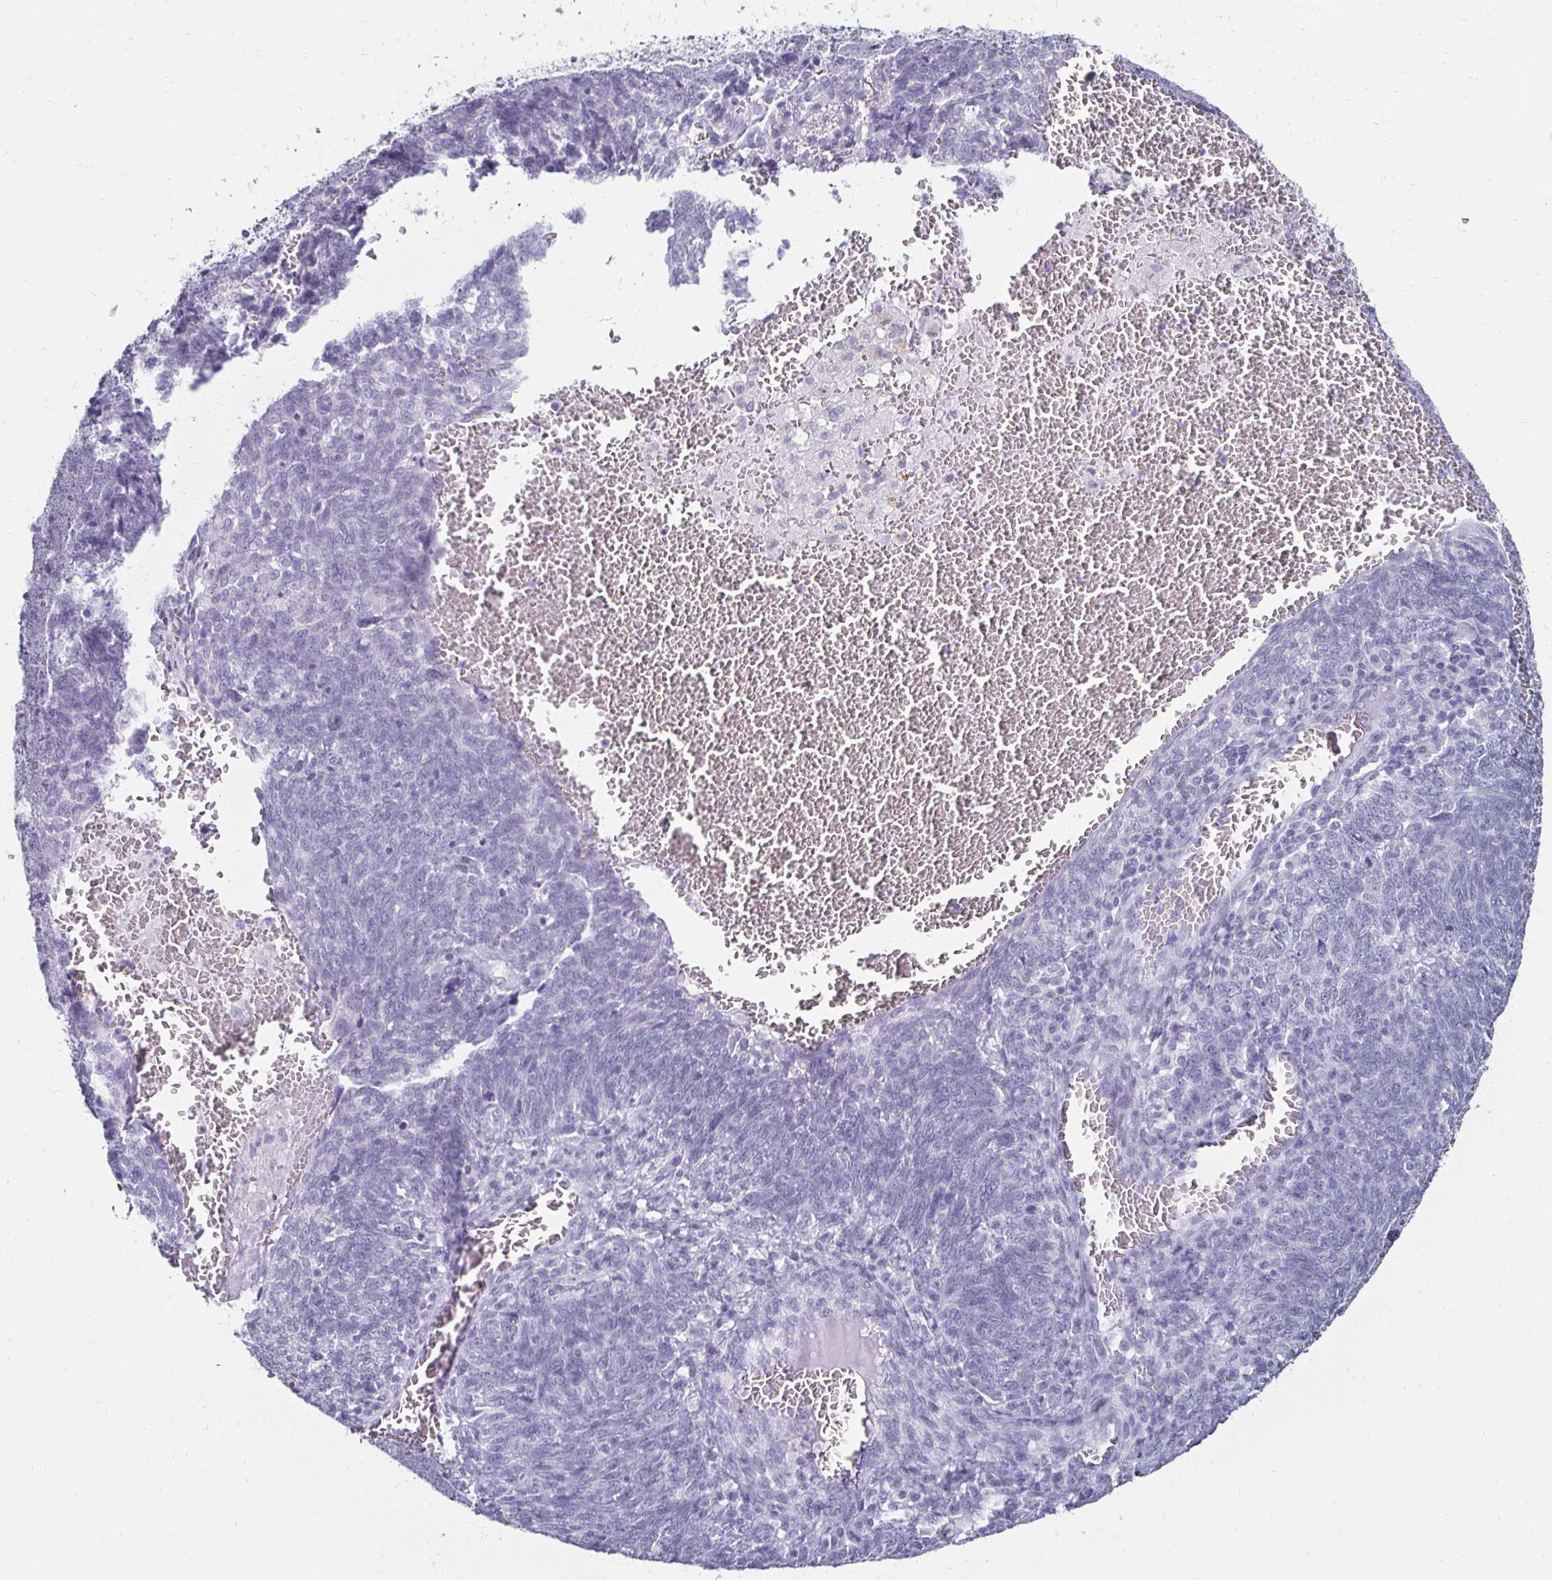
{"staining": {"intensity": "negative", "quantity": "none", "location": "none"}, "tissue": "lung cancer", "cell_type": "Tumor cells", "image_type": "cancer", "snomed": [{"axis": "morphology", "description": "Squamous cell carcinoma, NOS"}, {"axis": "topography", "description": "Lung"}], "caption": "DAB immunohistochemical staining of human lung cancer exhibits no significant positivity in tumor cells. (DAB (3,3'-diaminobenzidine) IHC with hematoxylin counter stain).", "gene": "TOMM34", "patient": {"sex": "female", "age": 72}}